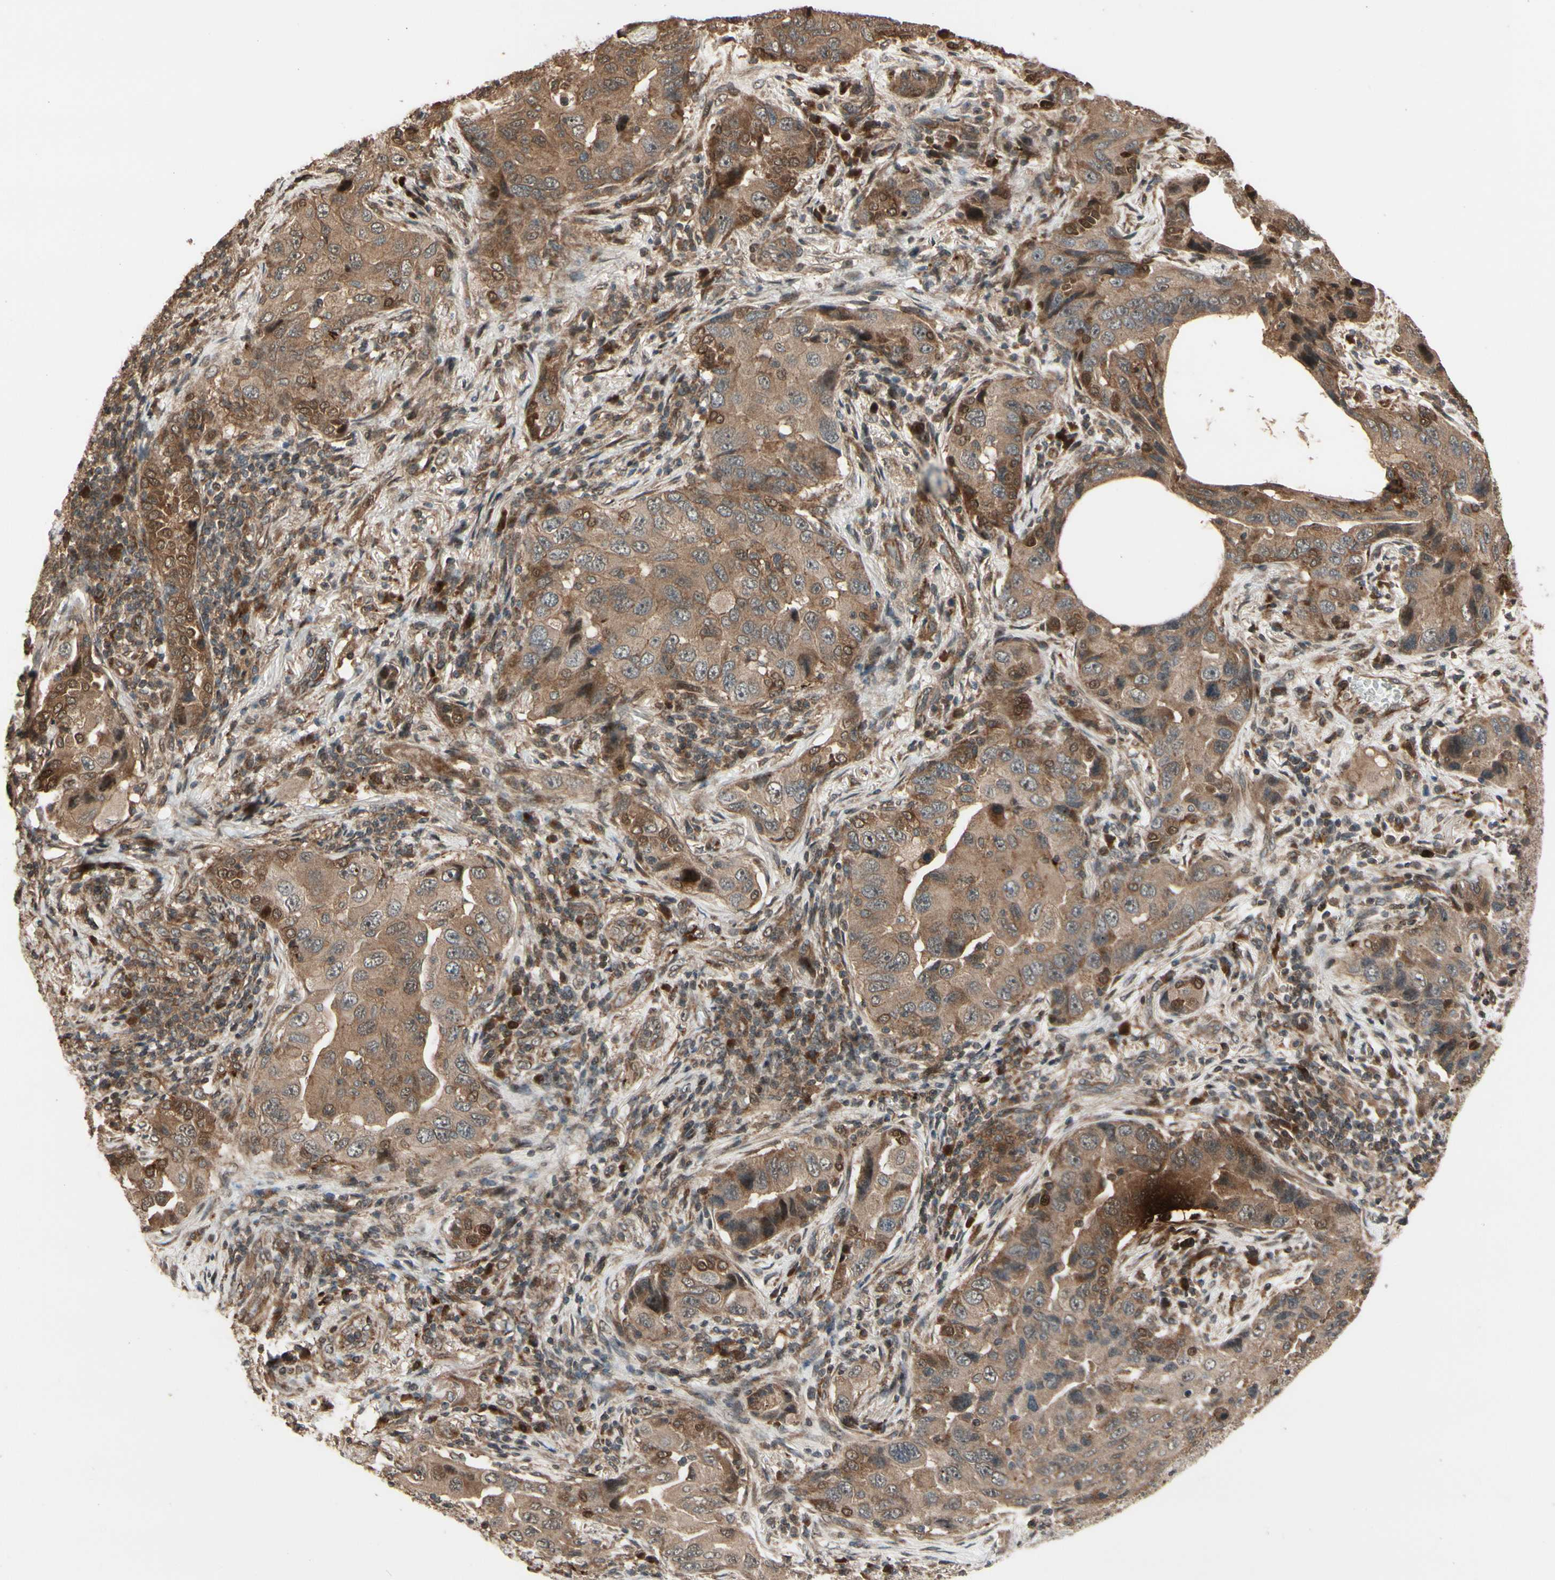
{"staining": {"intensity": "weak", "quantity": ">75%", "location": "cytoplasmic/membranous"}, "tissue": "lung cancer", "cell_type": "Tumor cells", "image_type": "cancer", "snomed": [{"axis": "morphology", "description": "Adenocarcinoma, NOS"}, {"axis": "topography", "description": "Lung"}], "caption": "Protein staining of lung cancer tissue shows weak cytoplasmic/membranous staining in approximately >75% of tumor cells. (IHC, brightfield microscopy, high magnification).", "gene": "CSF1R", "patient": {"sex": "female", "age": 65}}